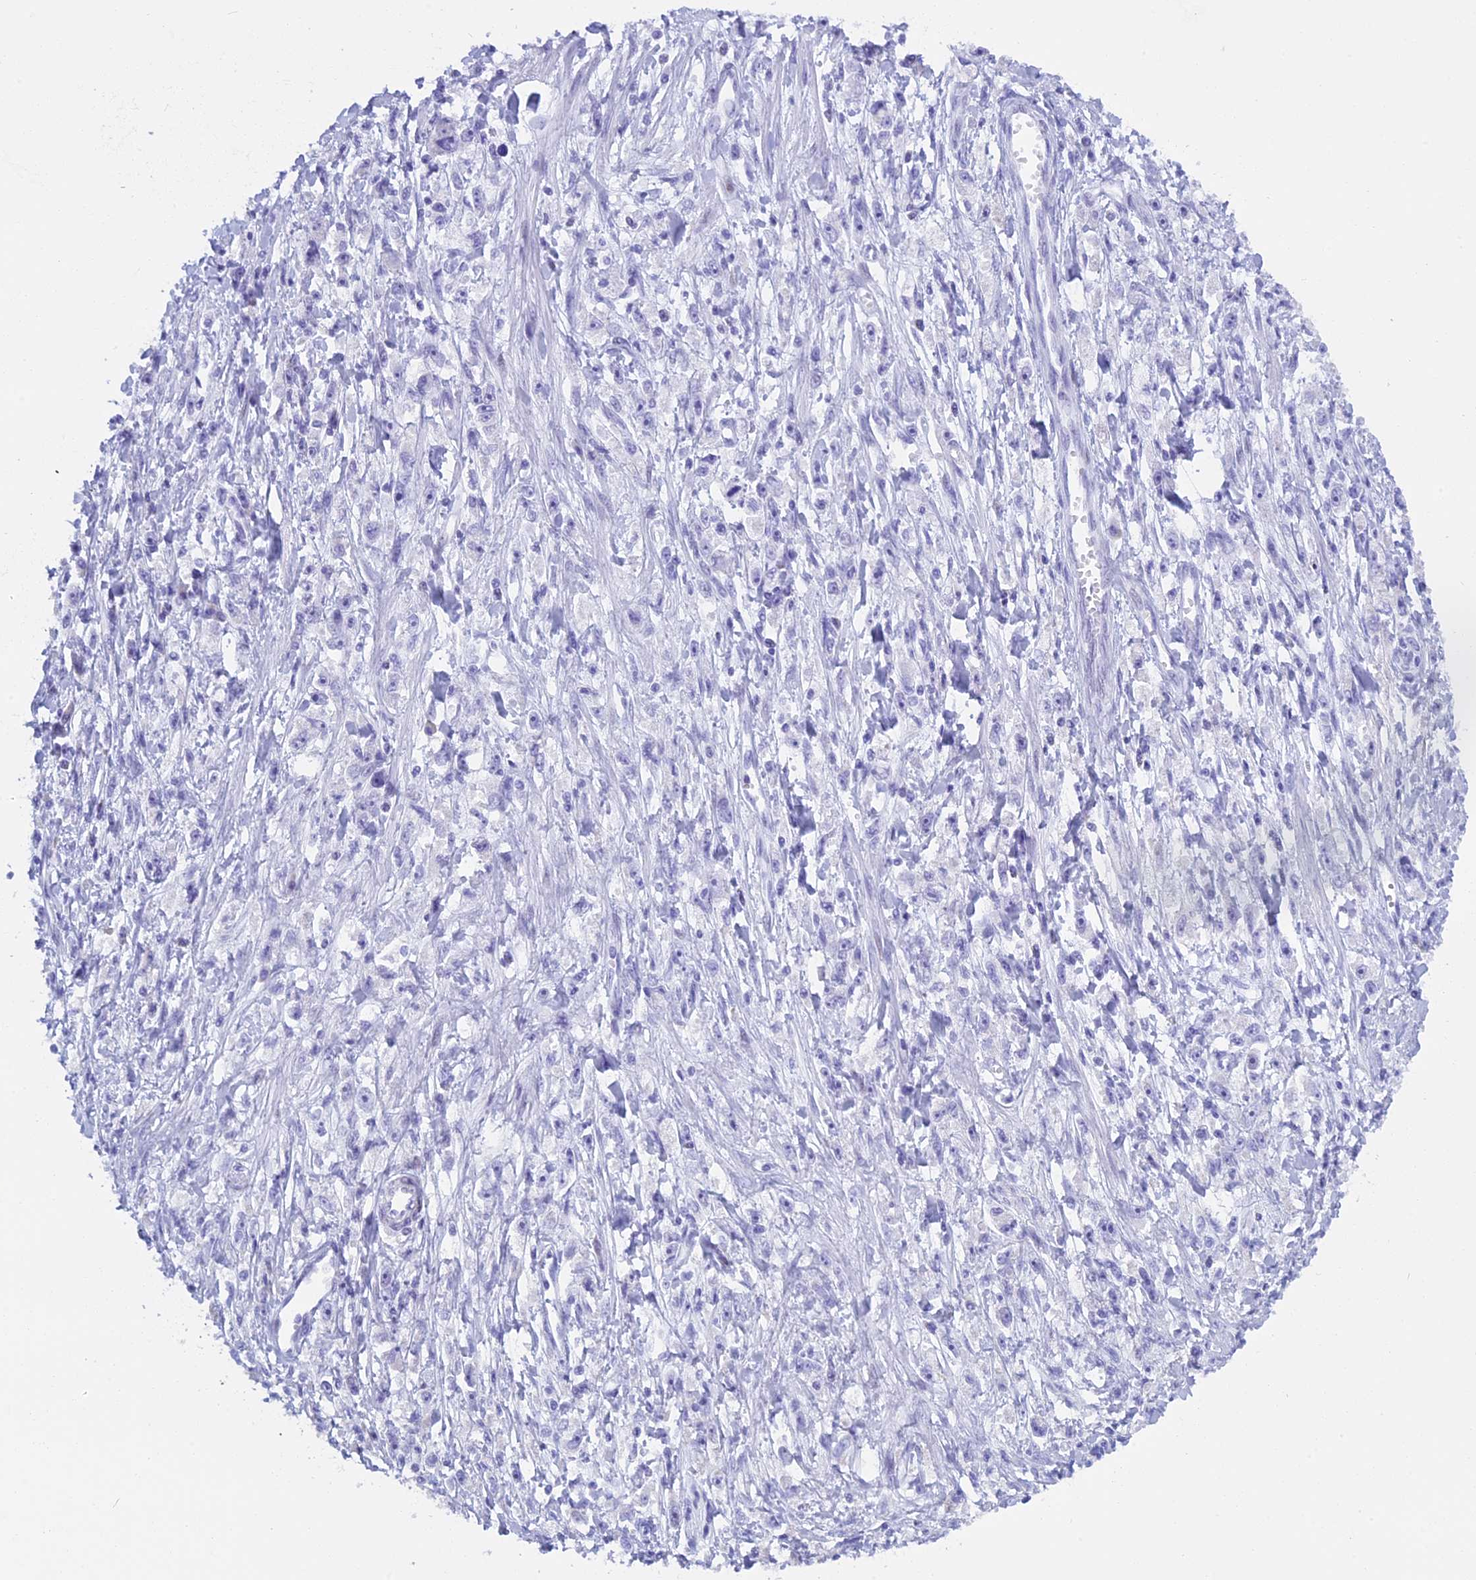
{"staining": {"intensity": "negative", "quantity": "none", "location": "none"}, "tissue": "stomach cancer", "cell_type": "Tumor cells", "image_type": "cancer", "snomed": [{"axis": "morphology", "description": "Adenocarcinoma, NOS"}, {"axis": "topography", "description": "Stomach"}], "caption": "Image shows no significant protein positivity in tumor cells of stomach cancer (adenocarcinoma). Brightfield microscopy of immunohistochemistry (IHC) stained with DAB (brown) and hematoxylin (blue), captured at high magnification.", "gene": "KCTD21", "patient": {"sex": "female", "age": 59}}